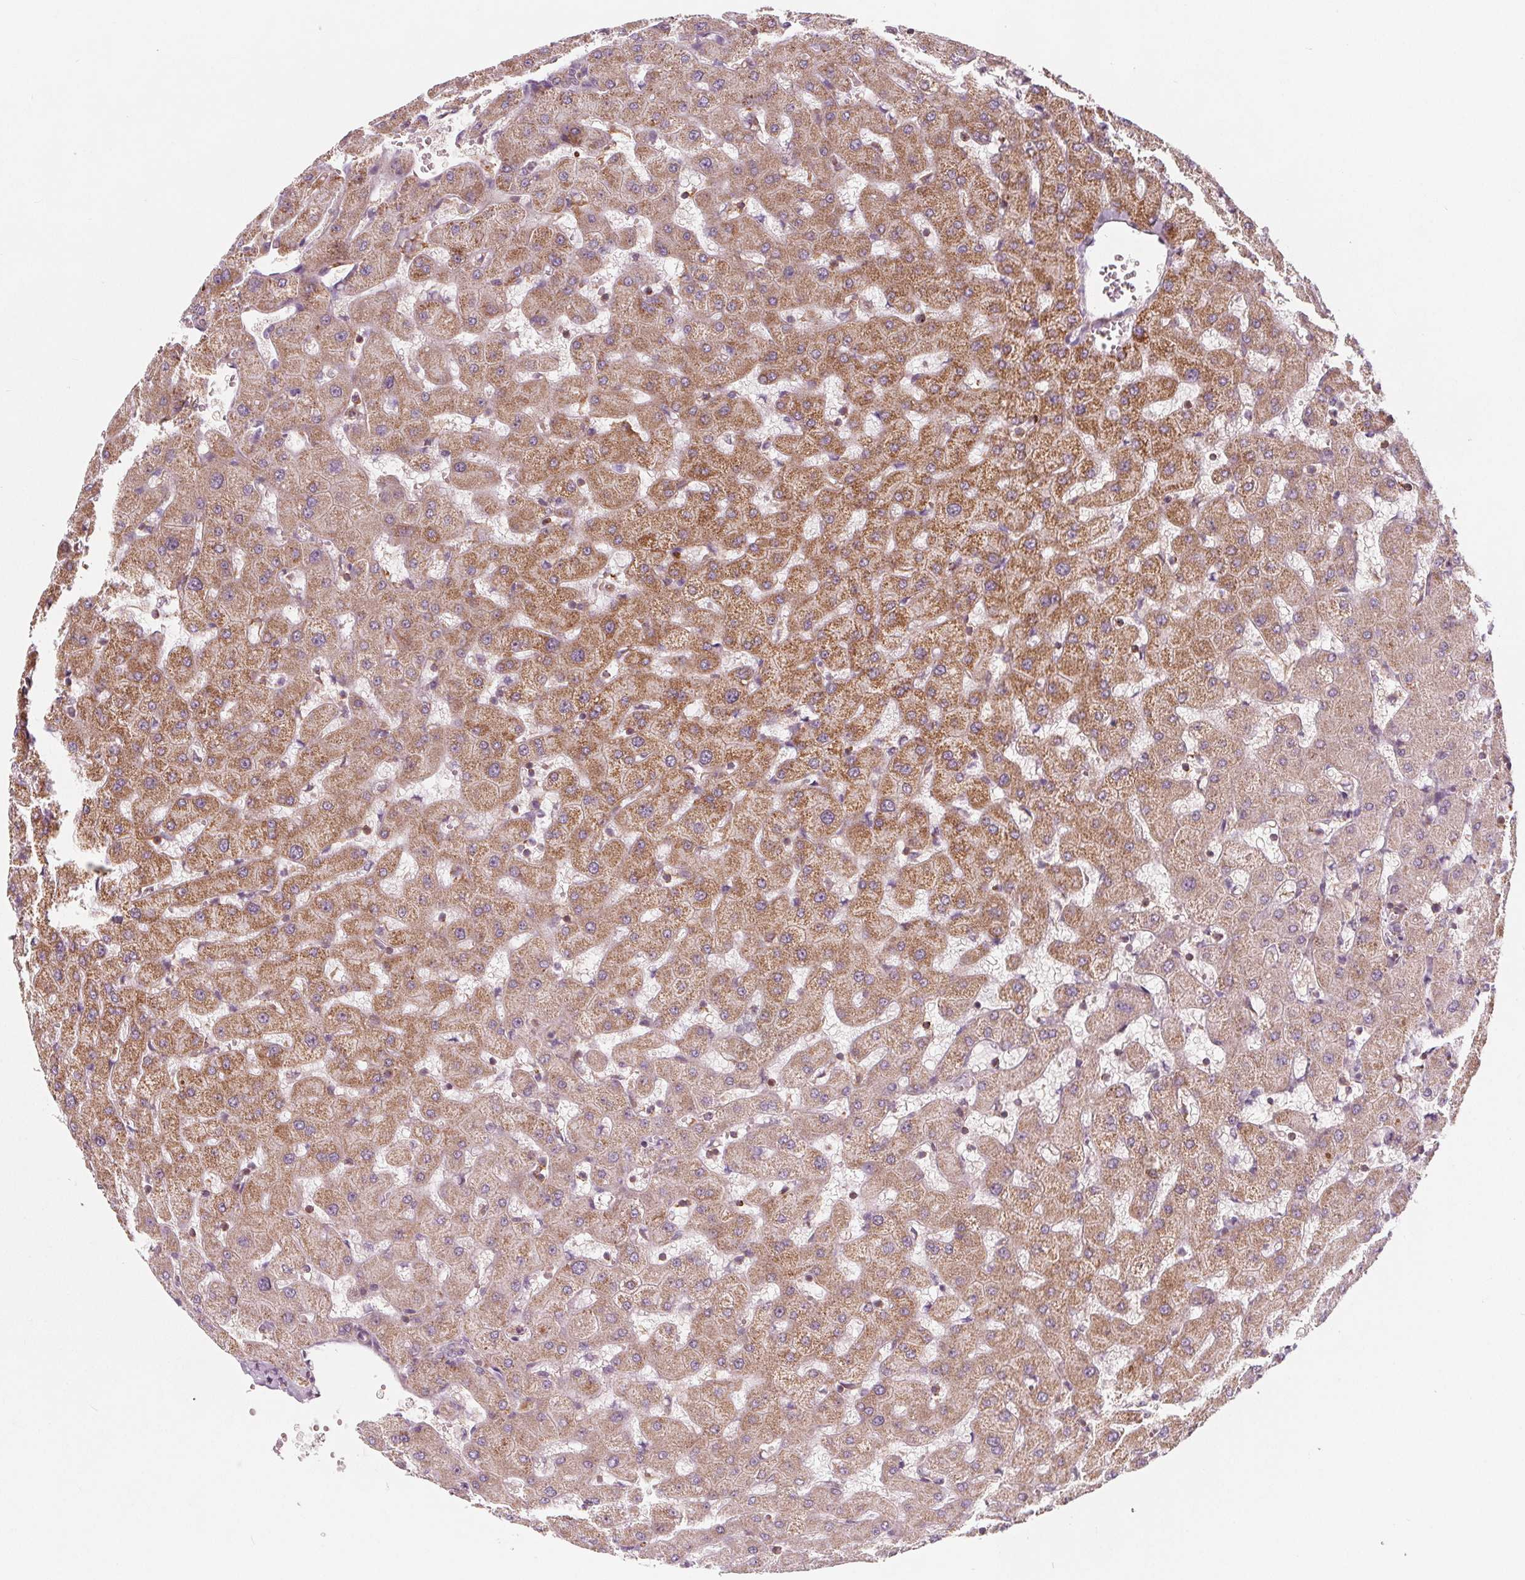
{"staining": {"intensity": "weak", "quantity": "25%-75%", "location": "cytoplasmic/membranous"}, "tissue": "liver", "cell_type": "Cholangiocytes", "image_type": "normal", "snomed": [{"axis": "morphology", "description": "Normal tissue, NOS"}, {"axis": "topography", "description": "Liver"}], "caption": "Protein analysis of normal liver shows weak cytoplasmic/membranous expression in about 25%-75% of cholangiocytes.", "gene": "ADAM33", "patient": {"sex": "female", "age": 63}}